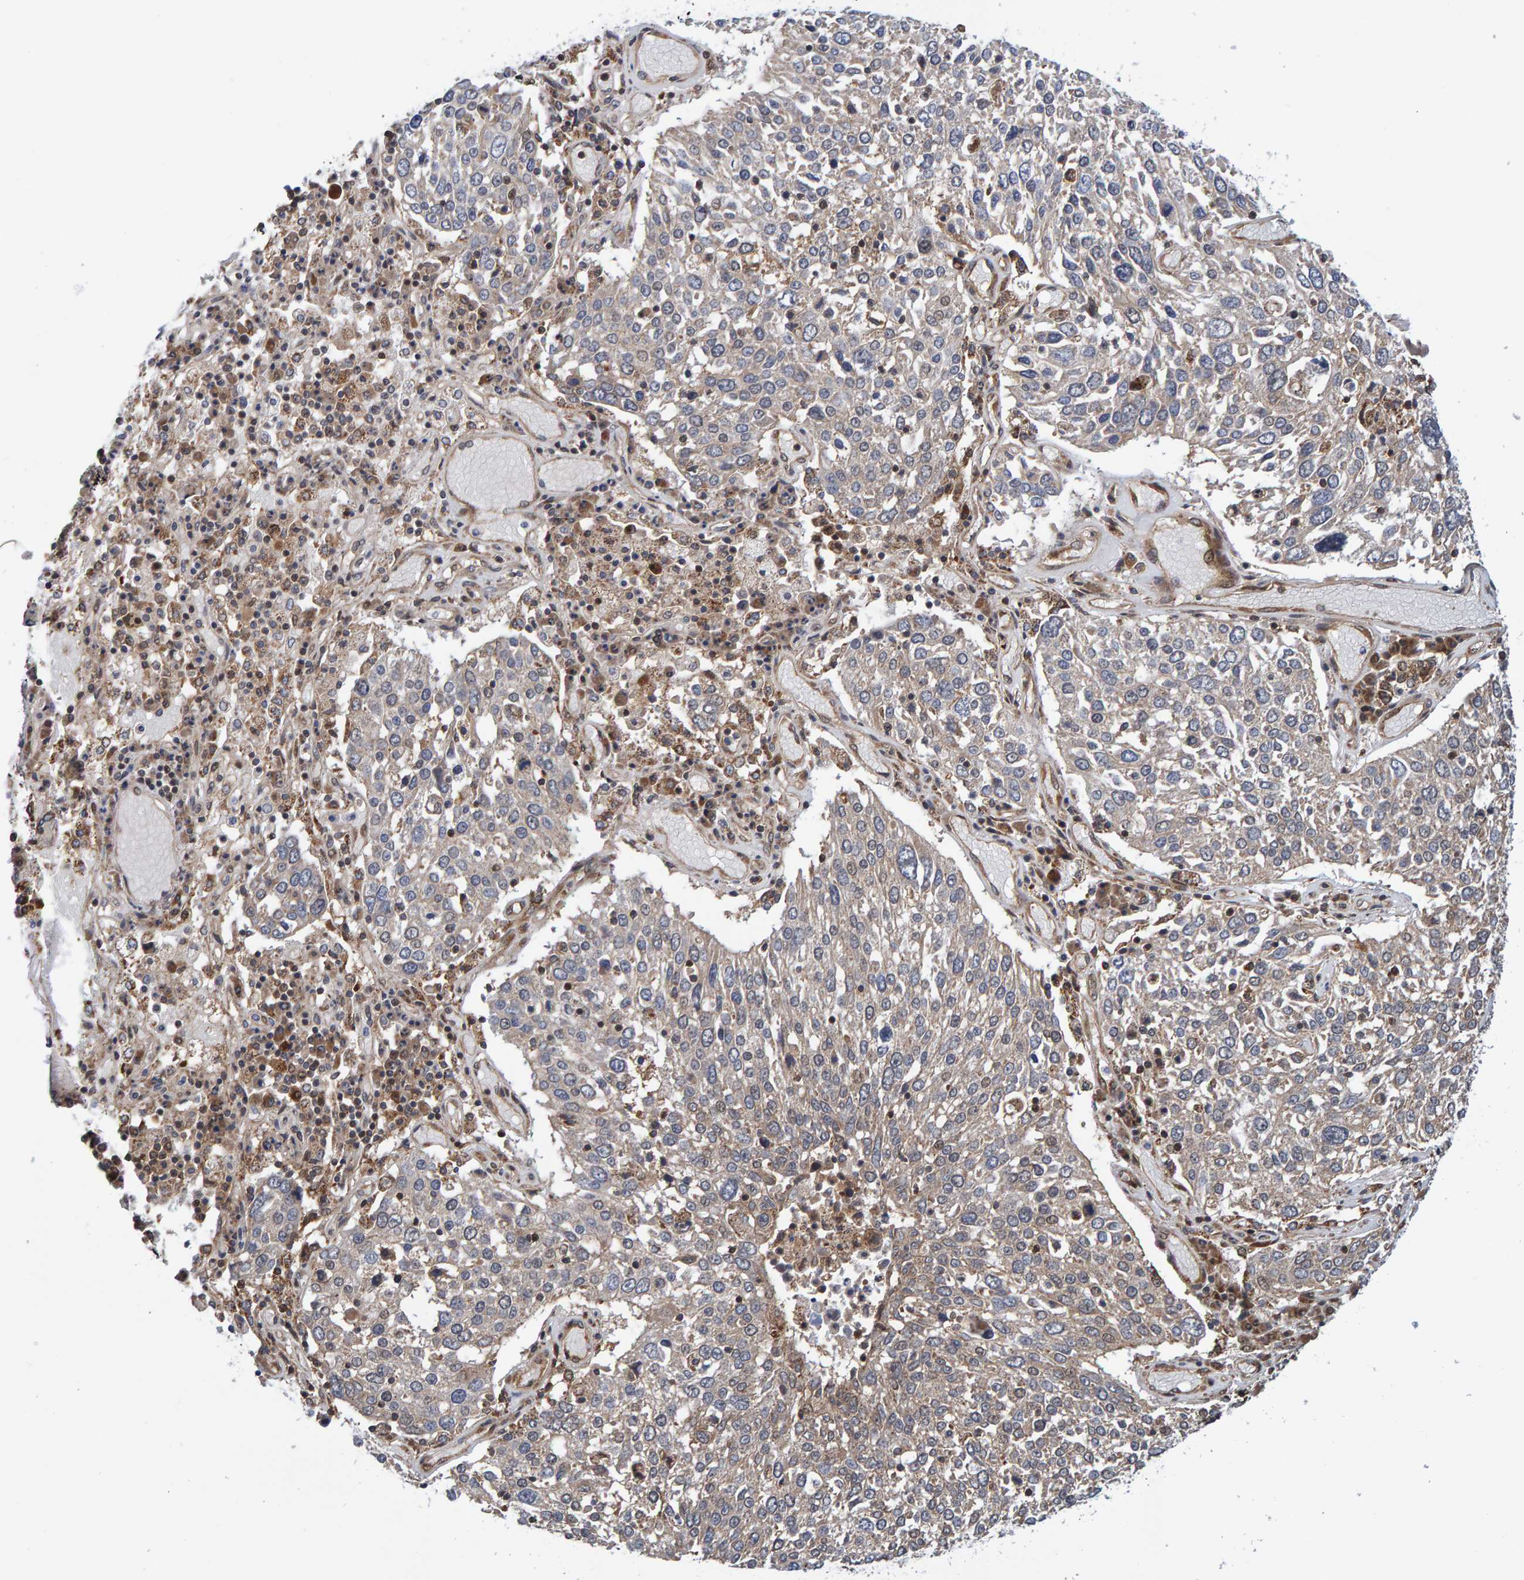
{"staining": {"intensity": "weak", "quantity": "<25%", "location": "cytoplasmic/membranous"}, "tissue": "lung cancer", "cell_type": "Tumor cells", "image_type": "cancer", "snomed": [{"axis": "morphology", "description": "Squamous cell carcinoma, NOS"}, {"axis": "topography", "description": "Lung"}], "caption": "This image is of lung cancer (squamous cell carcinoma) stained with immunohistochemistry to label a protein in brown with the nuclei are counter-stained blue. There is no staining in tumor cells. (Stains: DAB (3,3'-diaminobenzidine) immunohistochemistry (IHC) with hematoxylin counter stain, Microscopy: brightfield microscopy at high magnification).", "gene": "SCRN2", "patient": {"sex": "male", "age": 65}}